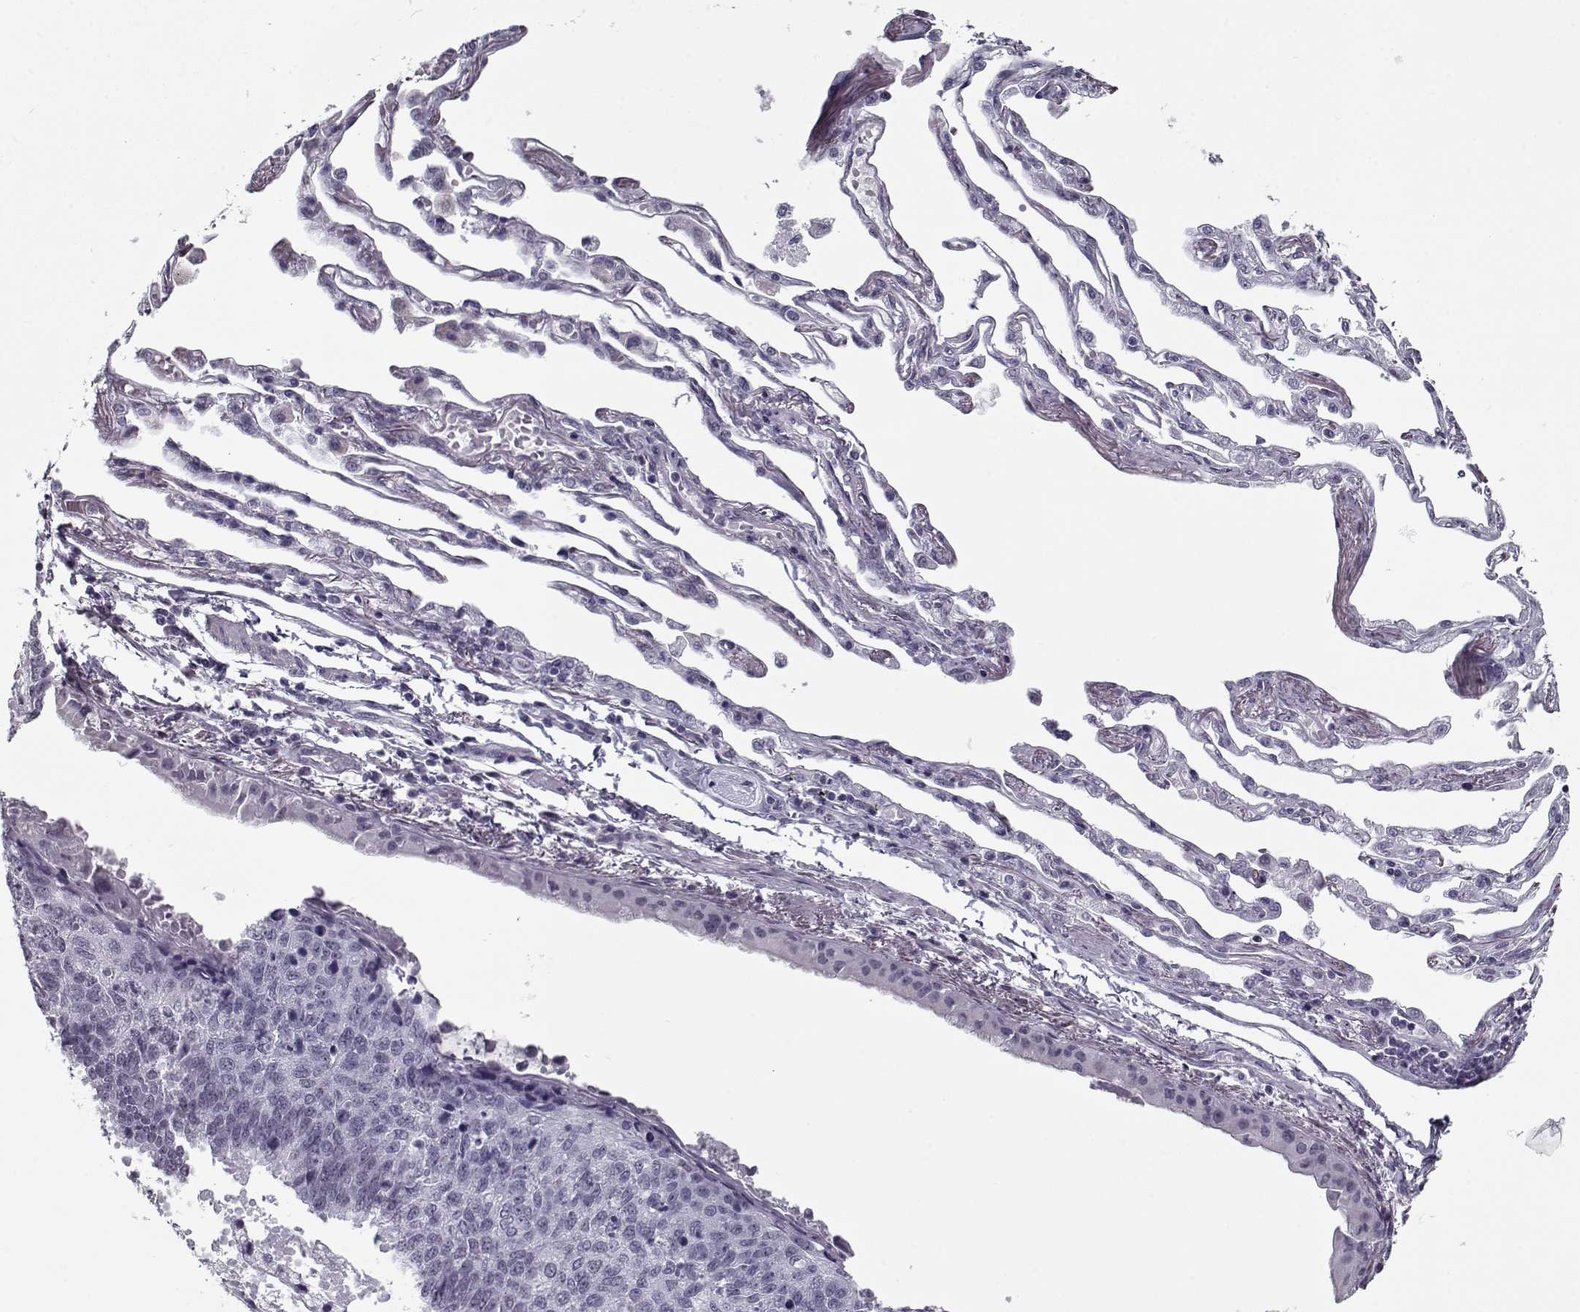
{"staining": {"intensity": "negative", "quantity": "none", "location": "none"}, "tissue": "lung cancer", "cell_type": "Tumor cells", "image_type": "cancer", "snomed": [{"axis": "morphology", "description": "Squamous cell carcinoma, NOS"}, {"axis": "topography", "description": "Lung"}], "caption": "The photomicrograph displays no staining of tumor cells in lung squamous cell carcinoma. (DAB immunohistochemistry (IHC) with hematoxylin counter stain).", "gene": "RNF32", "patient": {"sex": "male", "age": 73}}